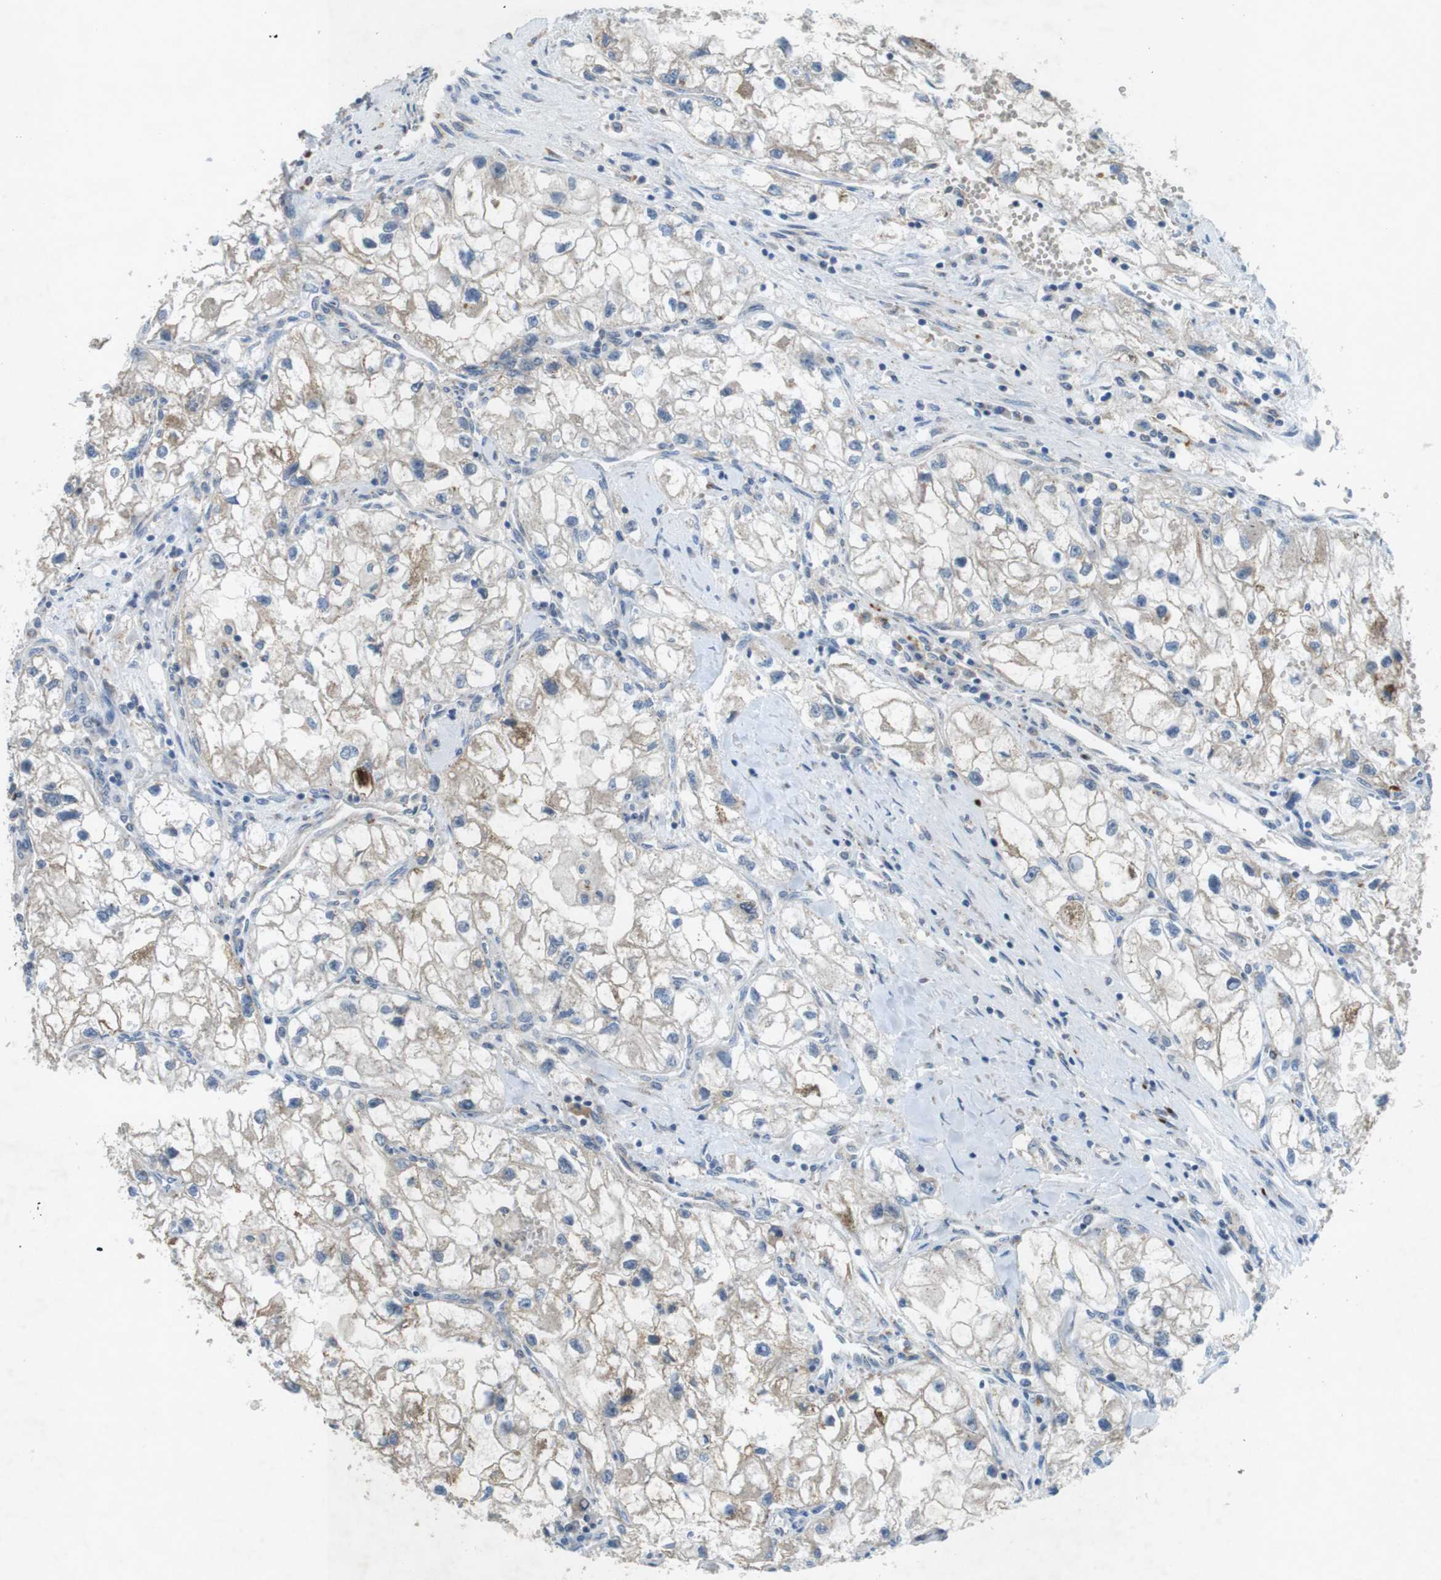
{"staining": {"intensity": "weak", "quantity": "25%-75%", "location": "cytoplasmic/membranous"}, "tissue": "renal cancer", "cell_type": "Tumor cells", "image_type": "cancer", "snomed": [{"axis": "morphology", "description": "Adenocarcinoma, NOS"}, {"axis": "topography", "description": "Kidney"}], "caption": "Tumor cells show weak cytoplasmic/membranous expression in about 25%-75% of cells in renal cancer.", "gene": "TYW1", "patient": {"sex": "female", "age": 70}}